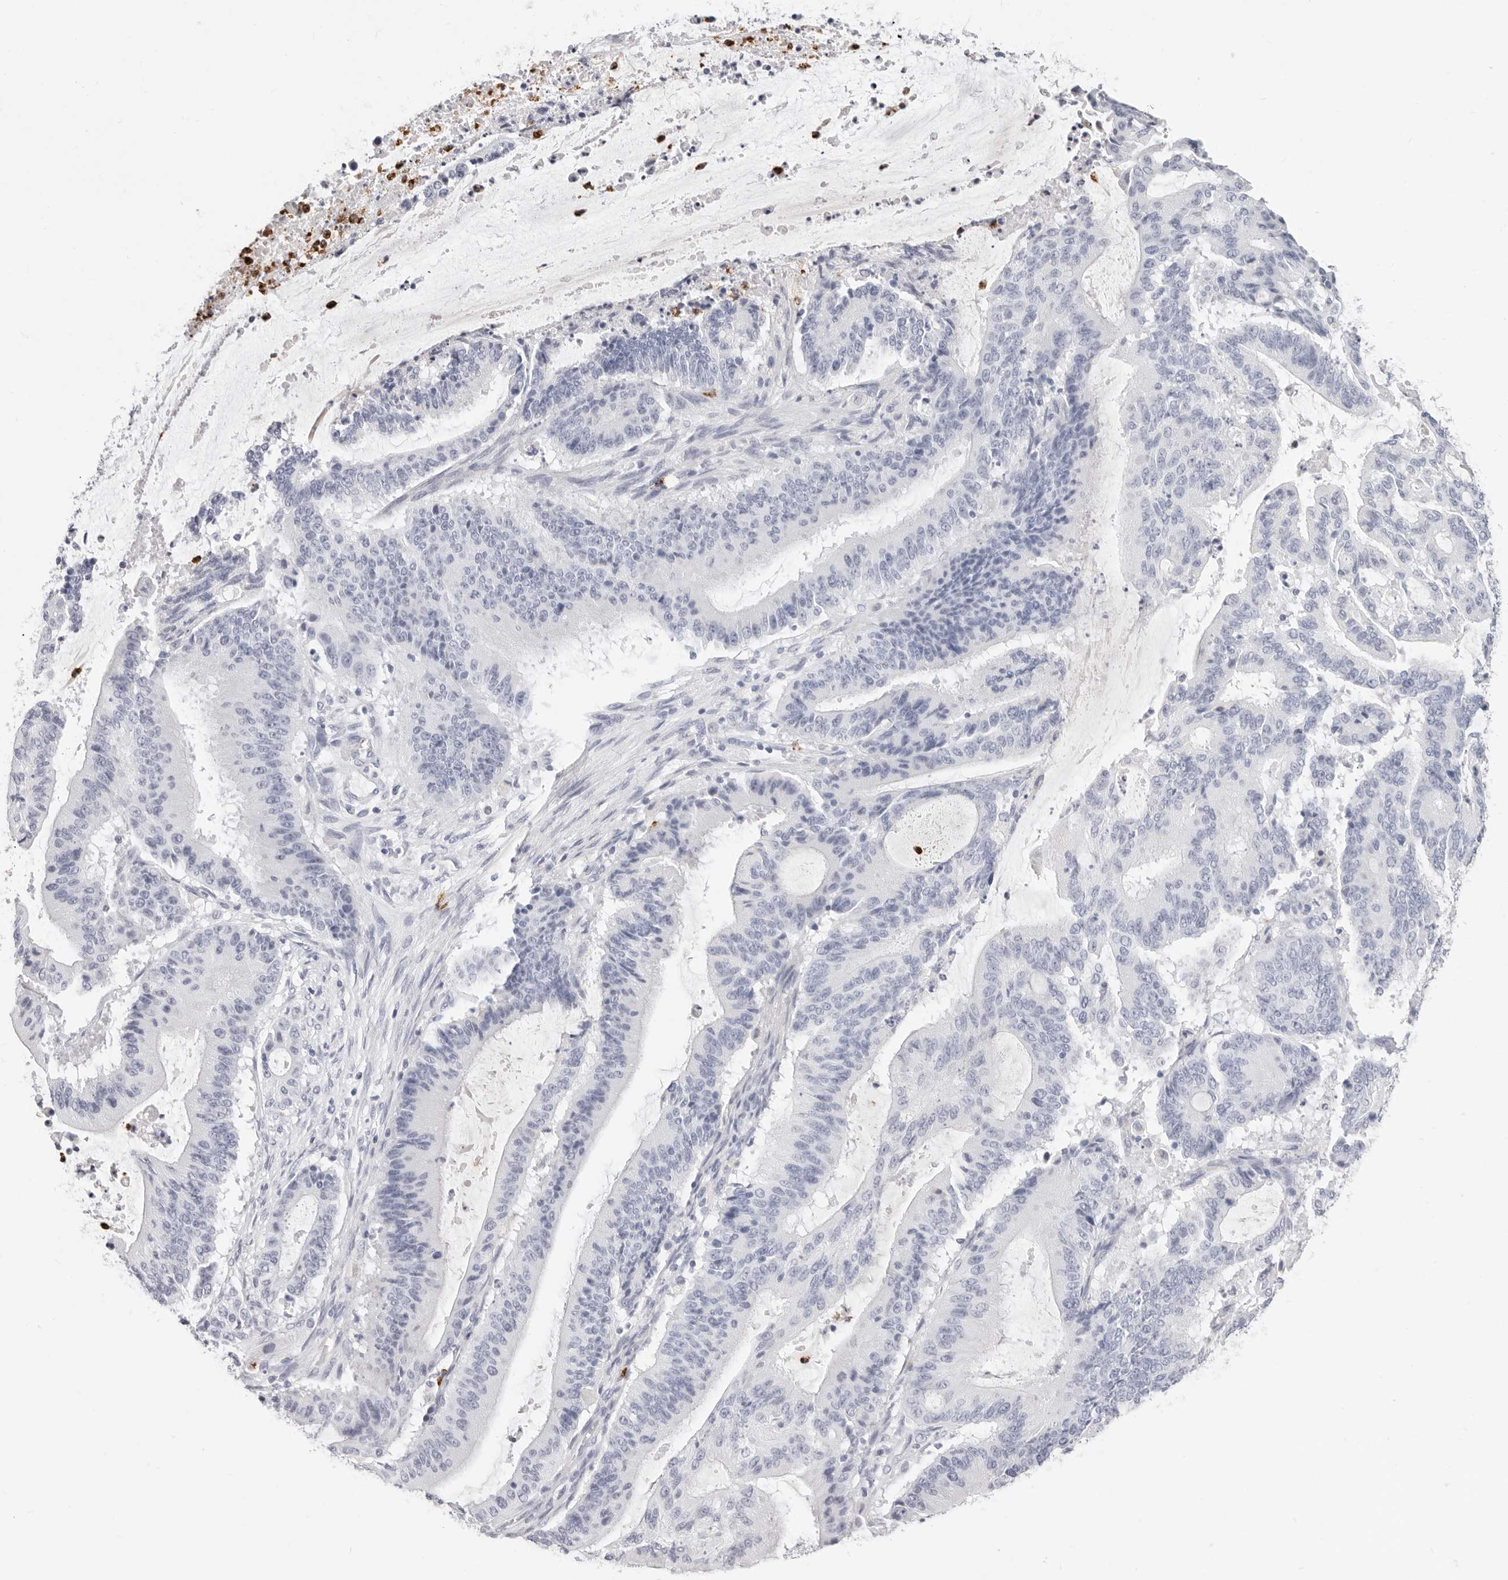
{"staining": {"intensity": "negative", "quantity": "none", "location": "none"}, "tissue": "liver cancer", "cell_type": "Tumor cells", "image_type": "cancer", "snomed": [{"axis": "morphology", "description": "Normal tissue, NOS"}, {"axis": "morphology", "description": "Cholangiocarcinoma"}, {"axis": "topography", "description": "Liver"}, {"axis": "topography", "description": "Peripheral nerve tissue"}], "caption": "IHC of human liver cancer exhibits no staining in tumor cells. The staining is performed using DAB (3,3'-diaminobenzidine) brown chromogen with nuclei counter-stained in using hematoxylin.", "gene": "CAMP", "patient": {"sex": "female", "age": 73}}